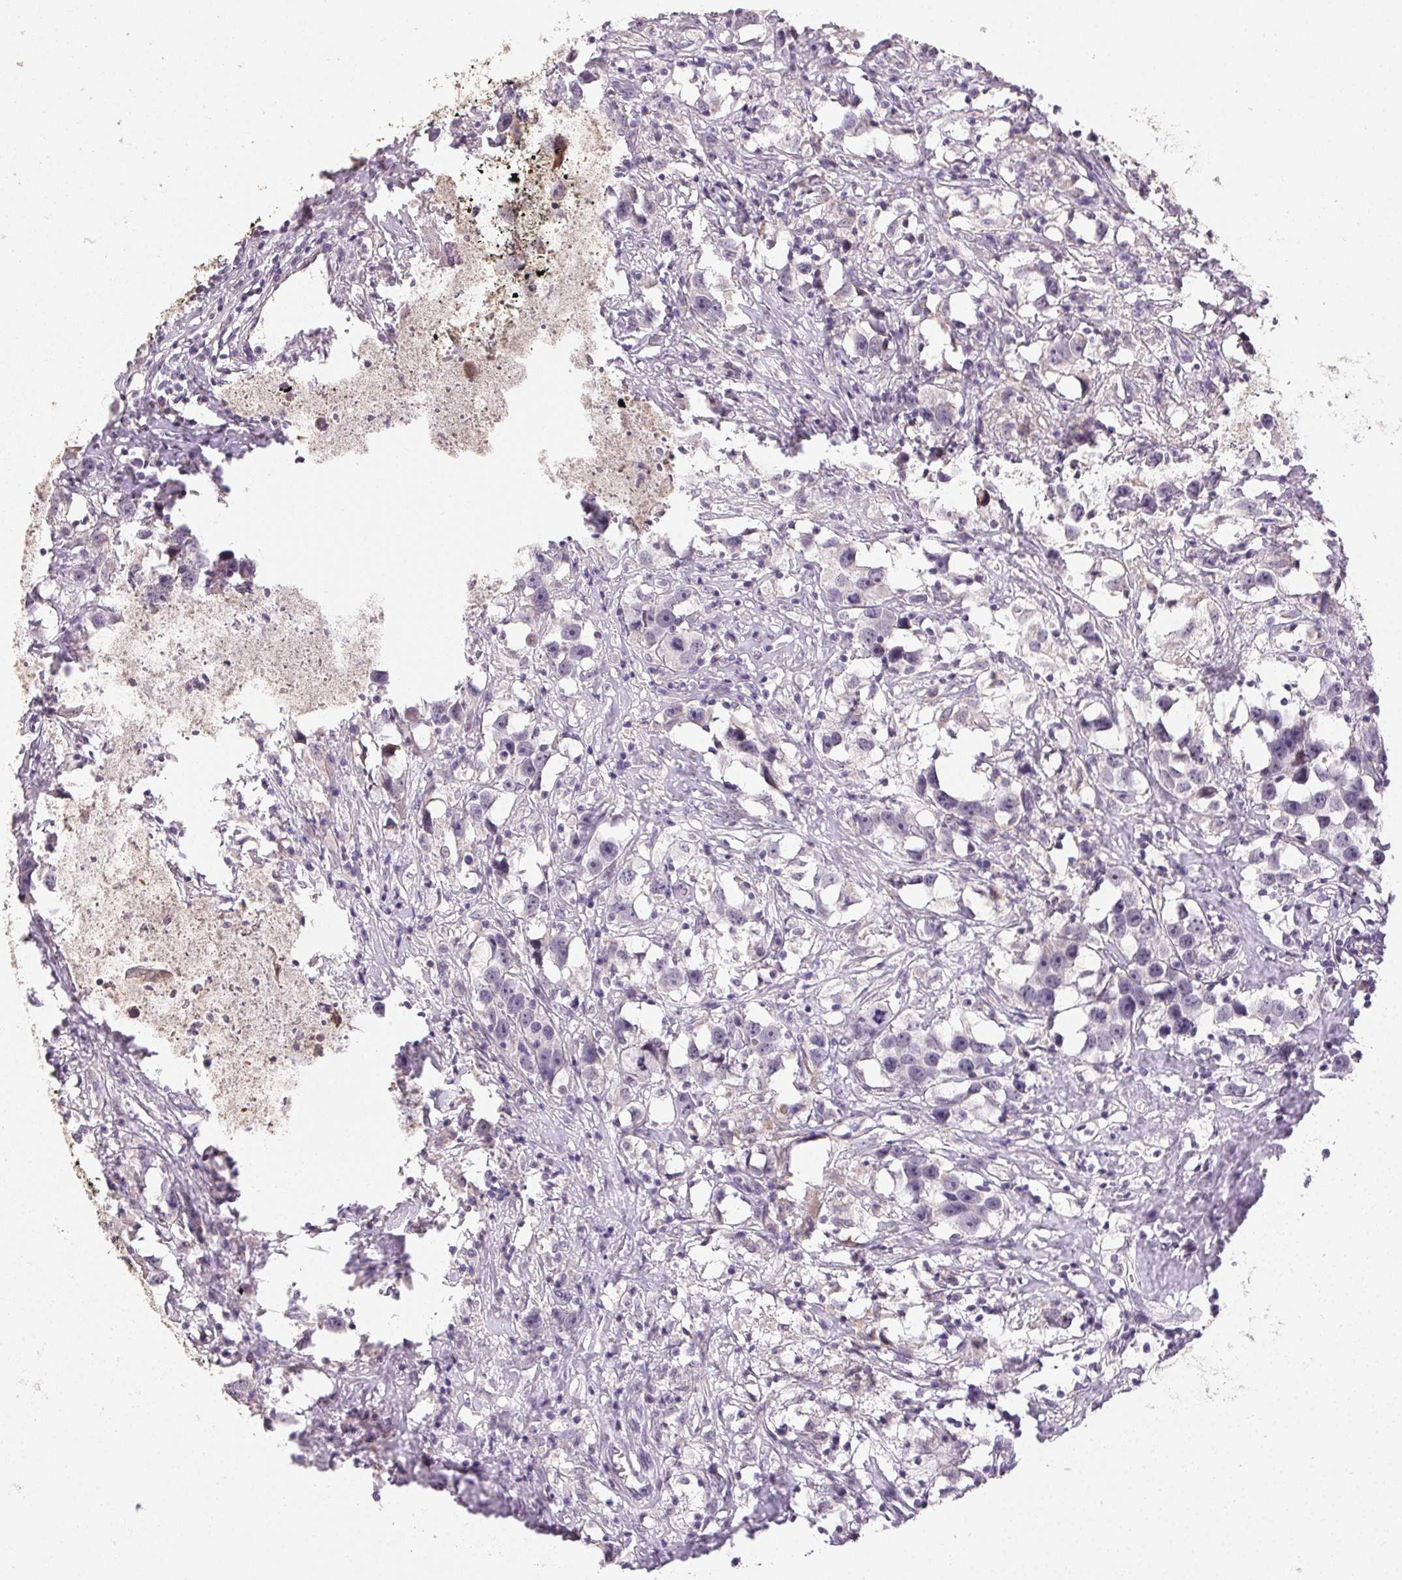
{"staining": {"intensity": "negative", "quantity": "none", "location": "none"}, "tissue": "testis cancer", "cell_type": "Tumor cells", "image_type": "cancer", "snomed": [{"axis": "morphology", "description": "Seminoma, NOS"}, {"axis": "topography", "description": "Testis"}], "caption": "Tumor cells are negative for brown protein staining in testis cancer (seminoma).", "gene": "CLASP1", "patient": {"sex": "male", "age": 49}}